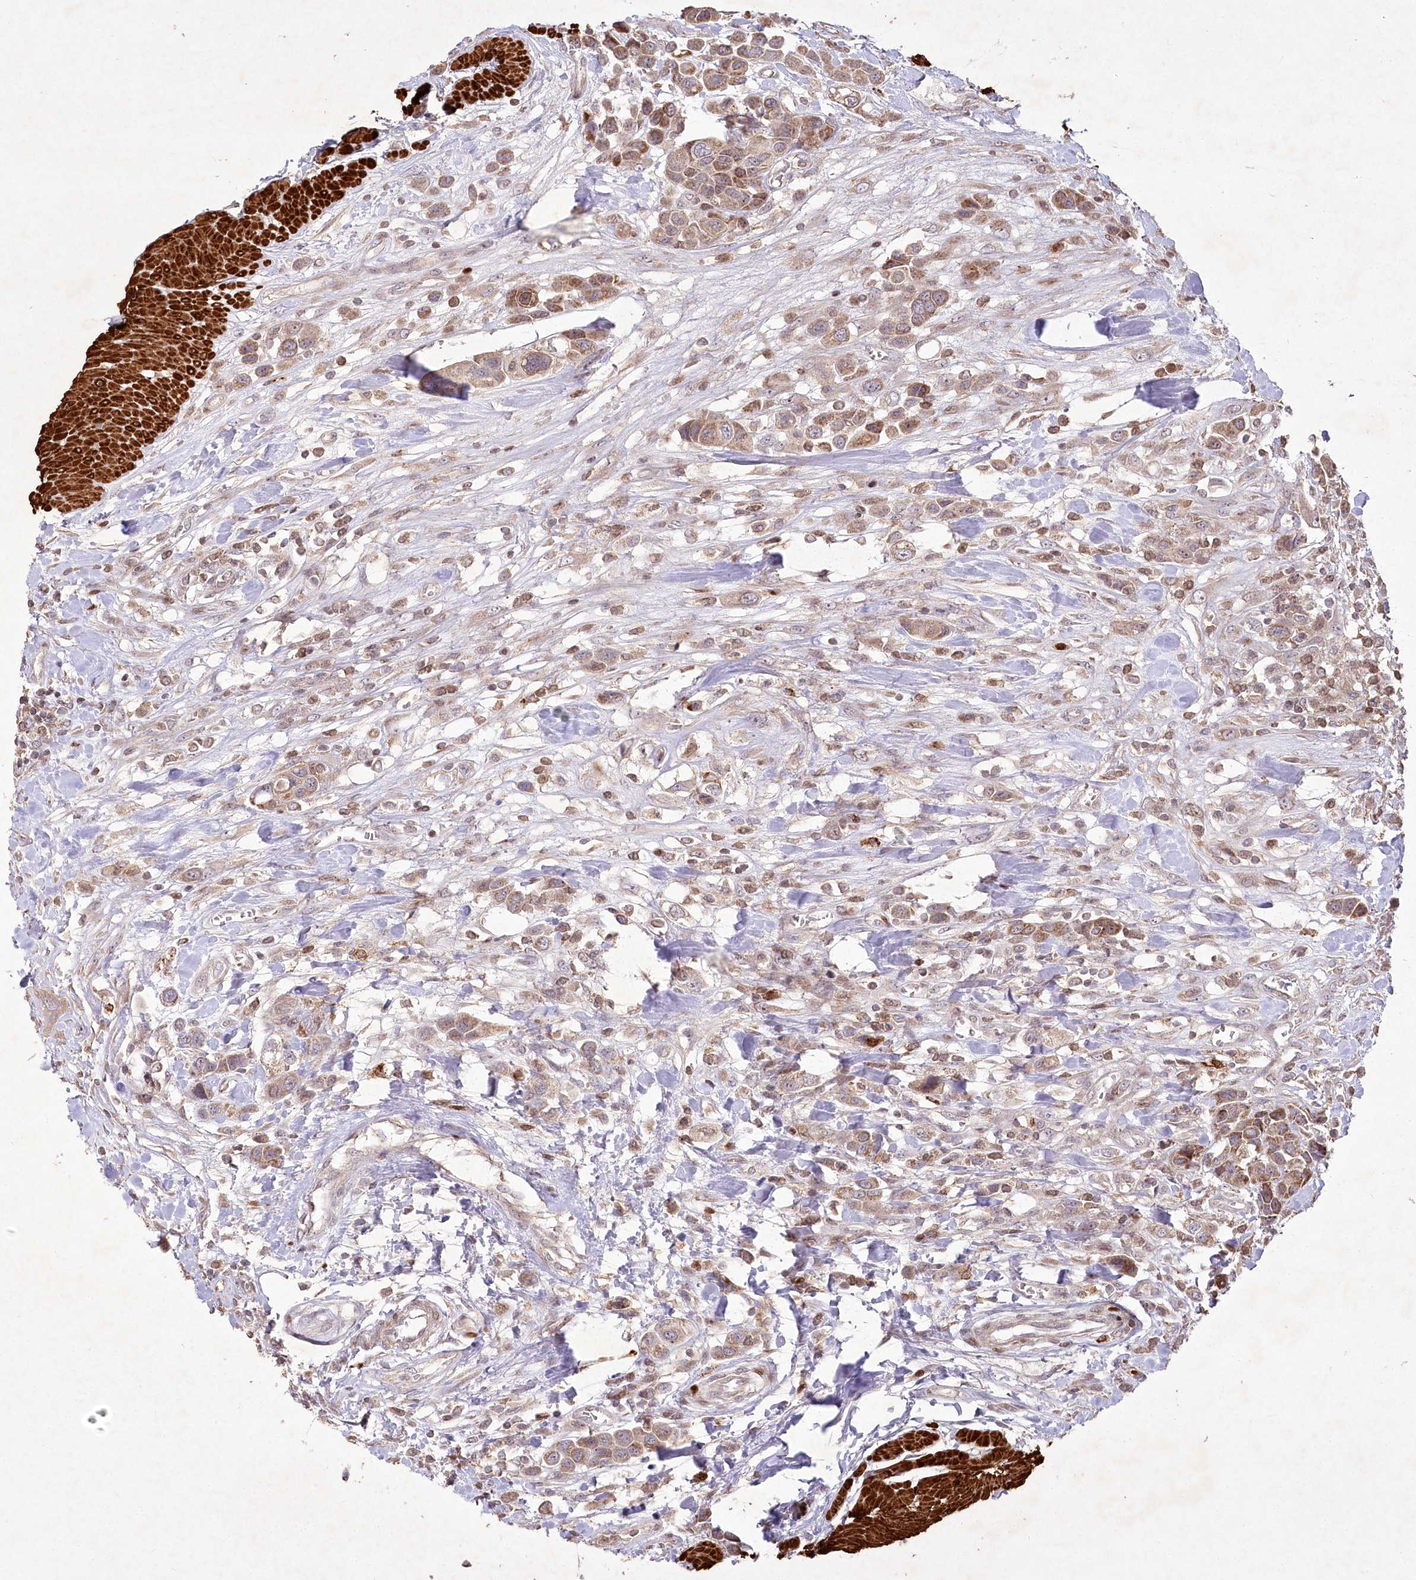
{"staining": {"intensity": "moderate", "quantity": ">75%", "location": "cytoplasmic/membranous"}, "tissue": "urothelial cancer", "cell_type": "Tumor cells", "image_type": "cancer", "snomed": [{"axis": "morphology", "description": "Urothelial carcinoma, High grade"}, {"axis": "topography", "description": "Urinary bladder"}], "caption": "DAB (3,3'-diaminobenzidine) immunohistochemical staining of human urothelial cancer displays moderate cytoplasmic/membranous protein positivity in approximately >75% of tumor cells.", "gene": "PSTK", "patient": {"sex": "male", "age": 50}}